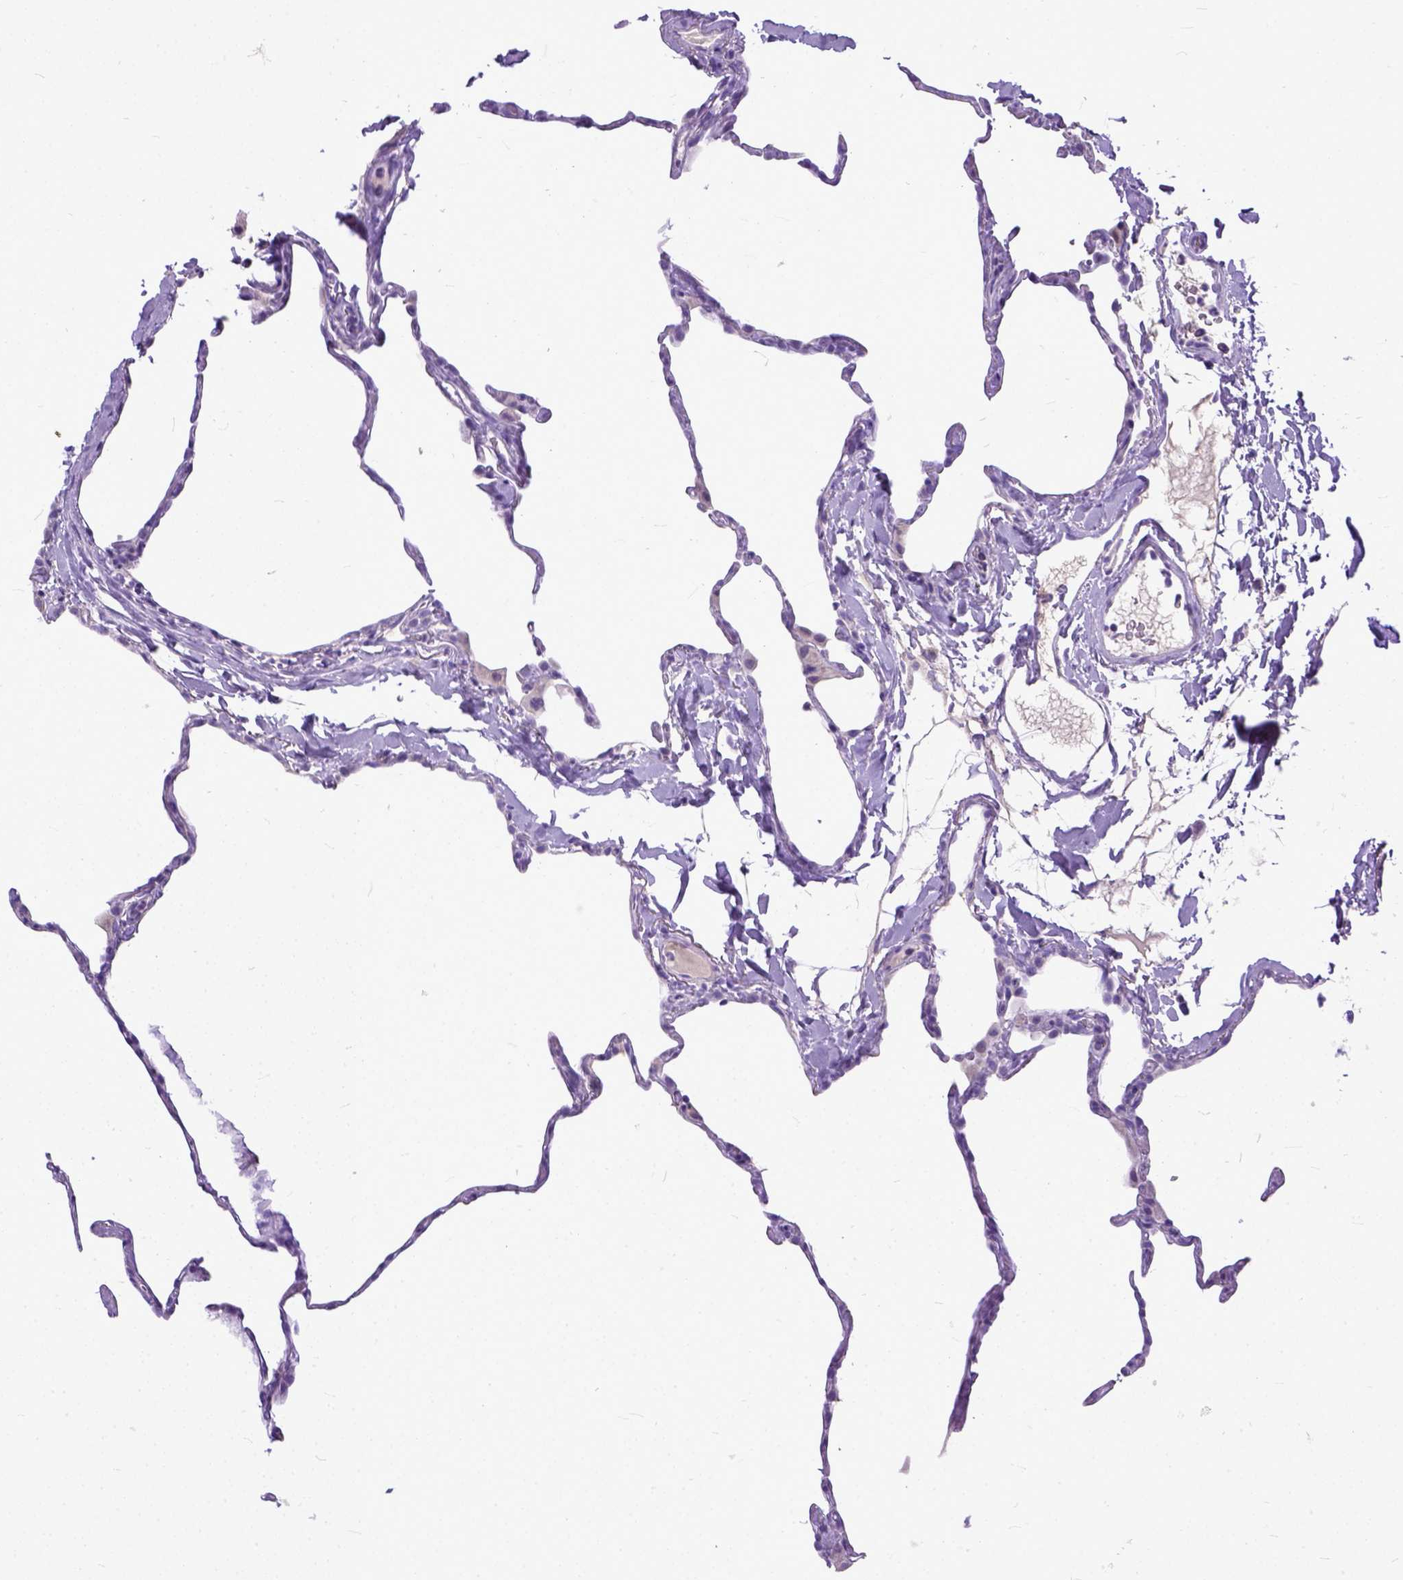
{"staining": {"intensity": "negative", "quantity": "none", "location": "none"}, "tissue": "lung", "cell_type": "Alveolar cells", "image_type": "normal", "snomed": [{"axis": "morphology", "description": "Normal tissue, NOS"}, {"axis": "topography", "description": "Lung"}], "caption": "Immunohistochemistry (IHC) photomicrograph of unremarkable lung: human lung stained with DAB displays no significant protein staining in alveolar cells. (DAB (3,3'-diaminobenzidine) immunohistochemistry (IHC) with hematoxylin counter stain).", "gene": "PLK5", "patient": {"sex": "male", "age": 65}}